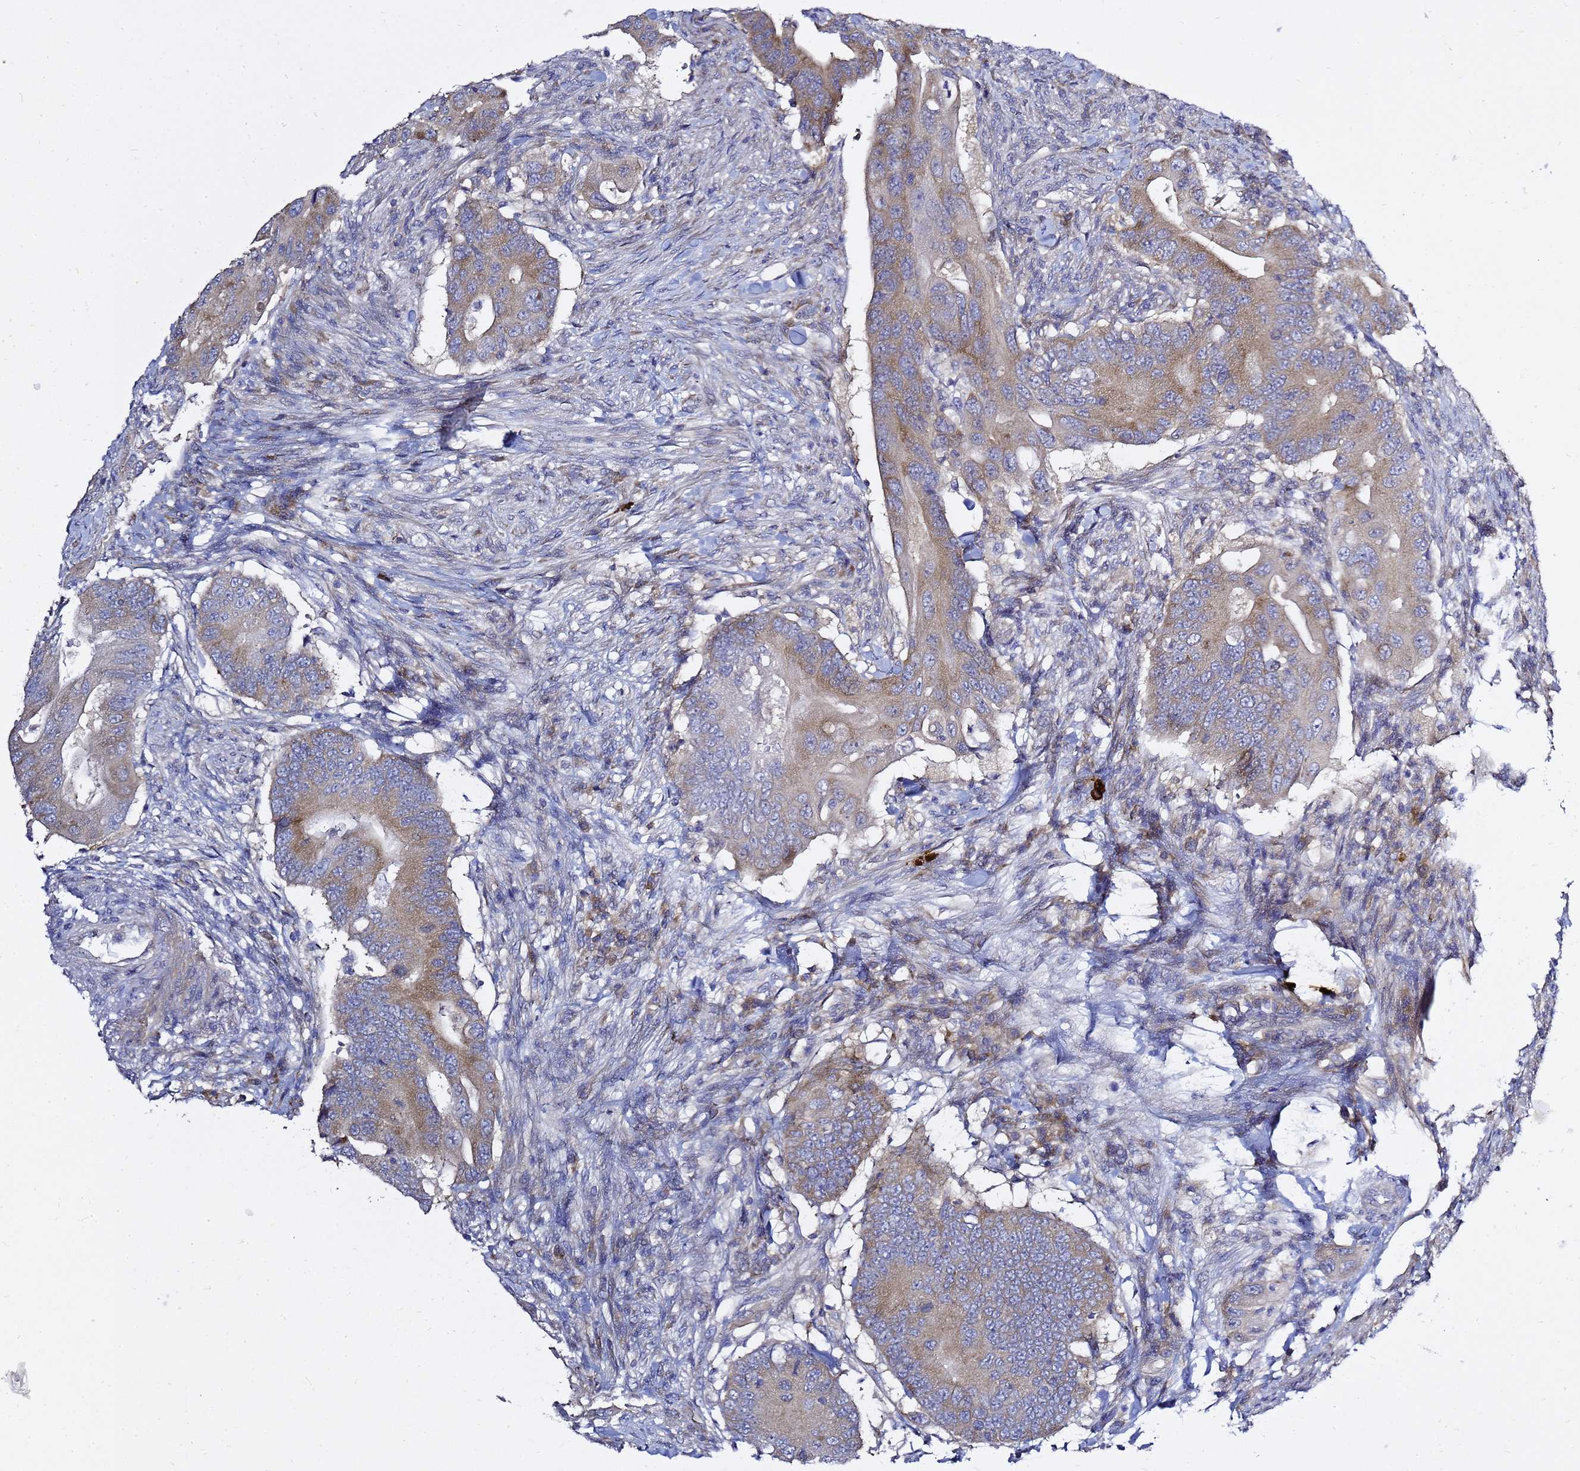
{"staining": {"intensity": "weak", "quantity": ">75%", "location": "cytoplasmic/membranous"}, "tissue": "colorectal cancer", "cell_type": "Tumor cells", "image_type": "cancer", "snomed": [{"axis": "morphology", "description": "Adenocarcinoma, NOS"}, {"axis": "topography", "description": "Colon"}], "caption": "A high-resolution micrograph shows immunohistochemistry (IHC) staining of colorectal adenocarcinoma, which exhibits weak cytoplasmic/membranous expression in about >75% of tumor cells.", "gene": "MON1B", "patient": {"sex": "male", "age": 71}}